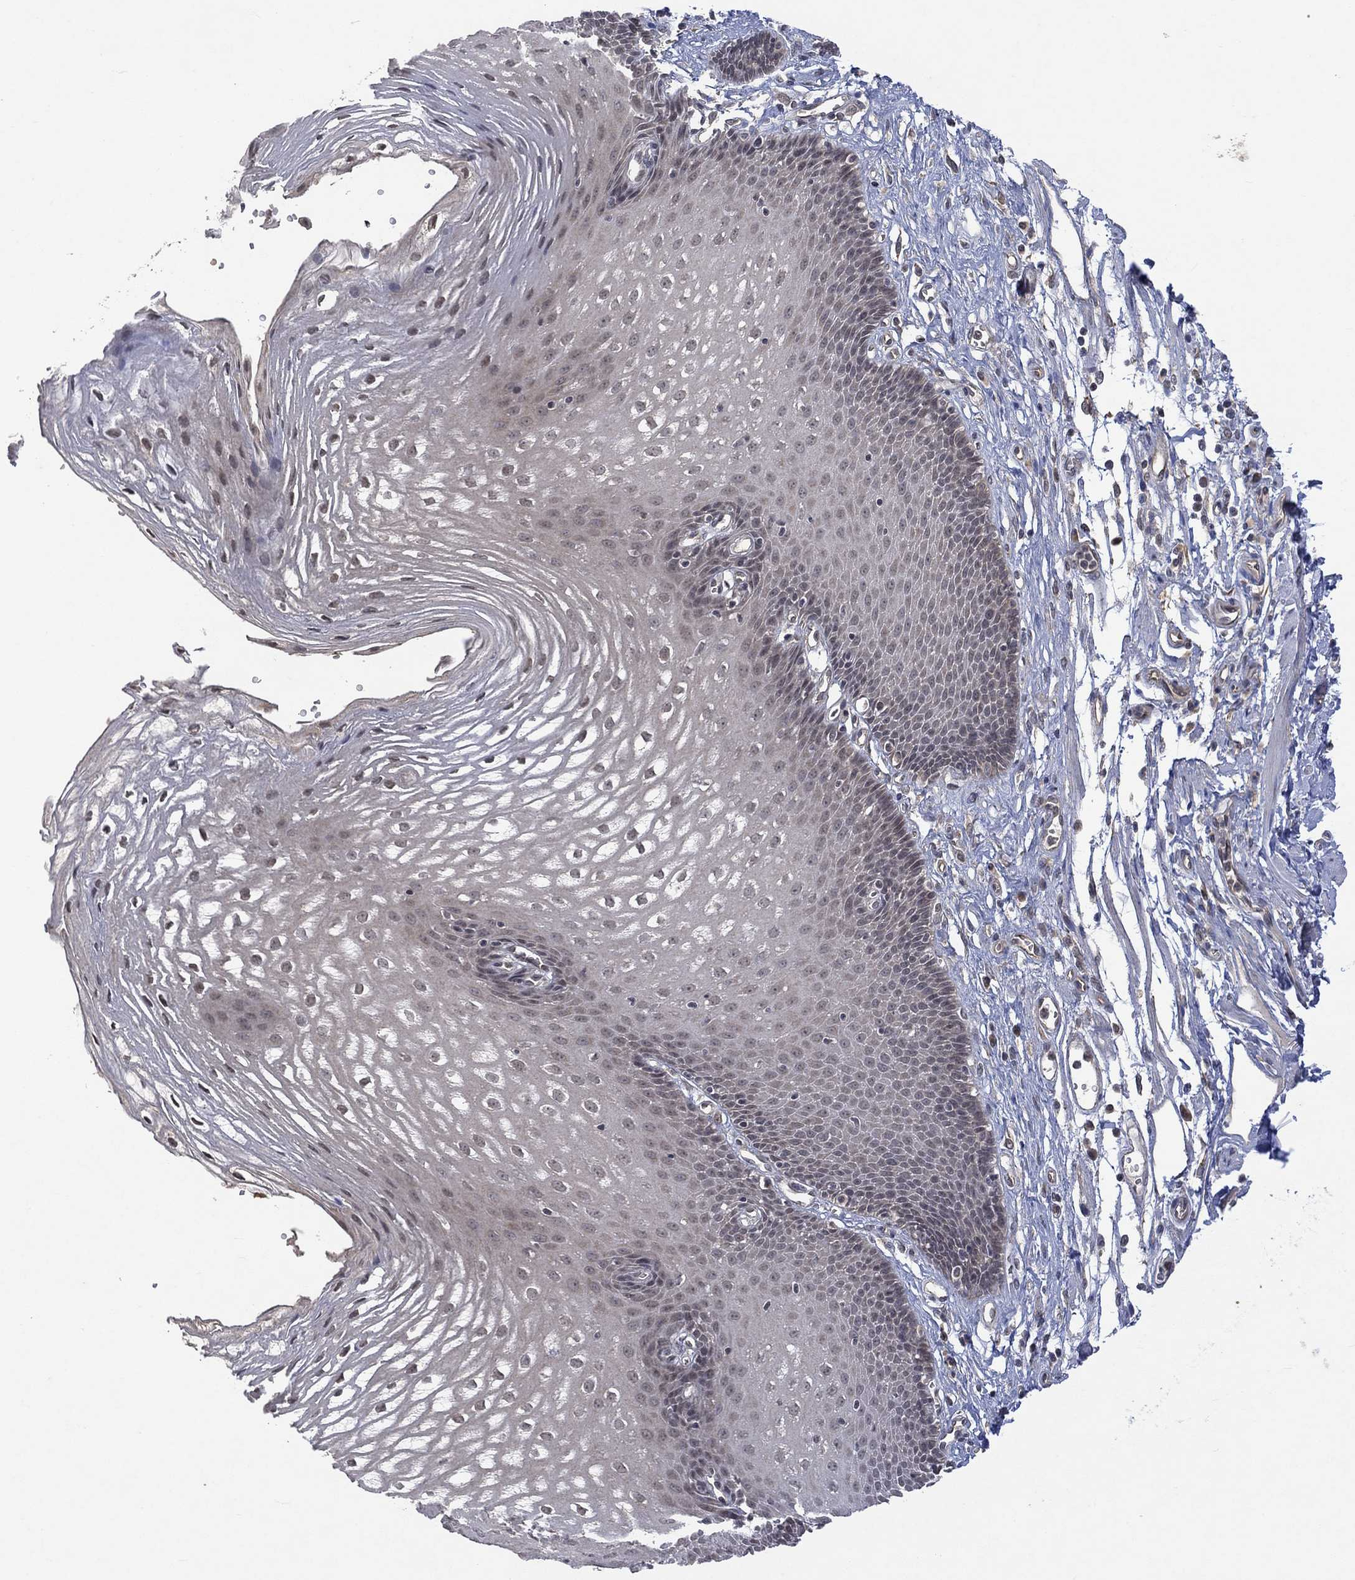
{"staining": {"intensity": "negative", "quantity": "none", "location": "none"}, "tissue": "esophagus", "cell_type": "Squamous epithelial cells", "image_type": "normal", "snomed": [{"axis": "morphology", "description": "Normal tissue, NOS"}, {"axis": "topography", "description": "Esophagus"}], "caption": "Immunohistochemistry (IHC) micrograph of benign human esophagus stained for a protein (brown), which shows no staining in squamous epithelial cells.", "gene": "GRIN2D", "patient": {"sex": "male", "age": 72}}